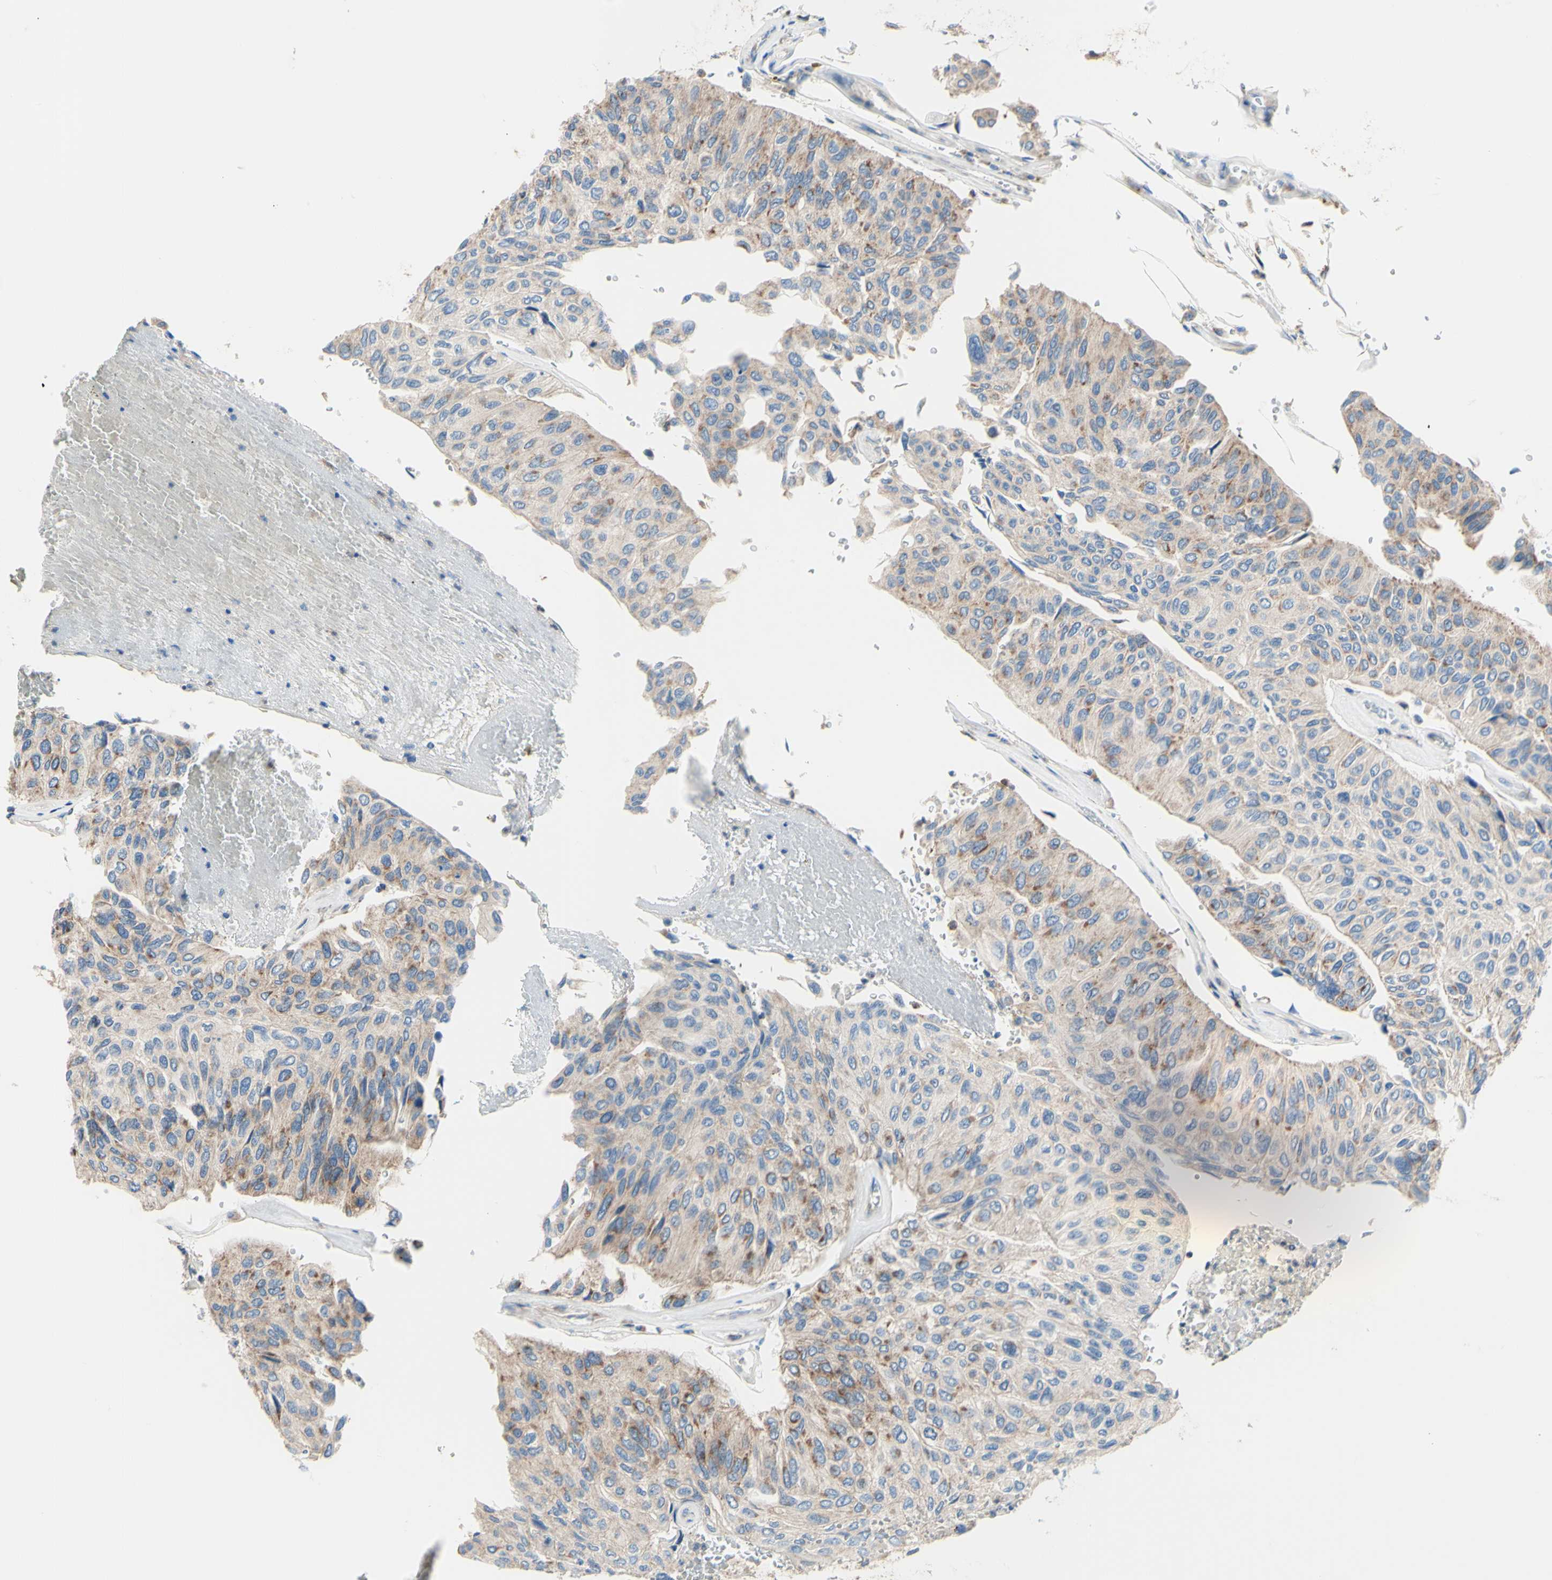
{"staining": {"intensity": "weak", "quantity": "25%-75%", "location": "cytoplasmic/membranous"}, "tissue": "urothelial cancer", "cell_type": "Tumor cells", "image_type": "cancer", "snomed": [{"axis": "morphology", "description": "Urothelial carcinoma, High grade"}, {"axis": "topography", "description": "Urinary bladder"}], "caption": "Protein staining of high-grade urothelial carcinoma tissue reveals weak cytoplasmic/membranous positivity in approximately 25%-75% of tumor cells.", "gene": "FMR1", "patient": {"sex": "male", "age": 66}}